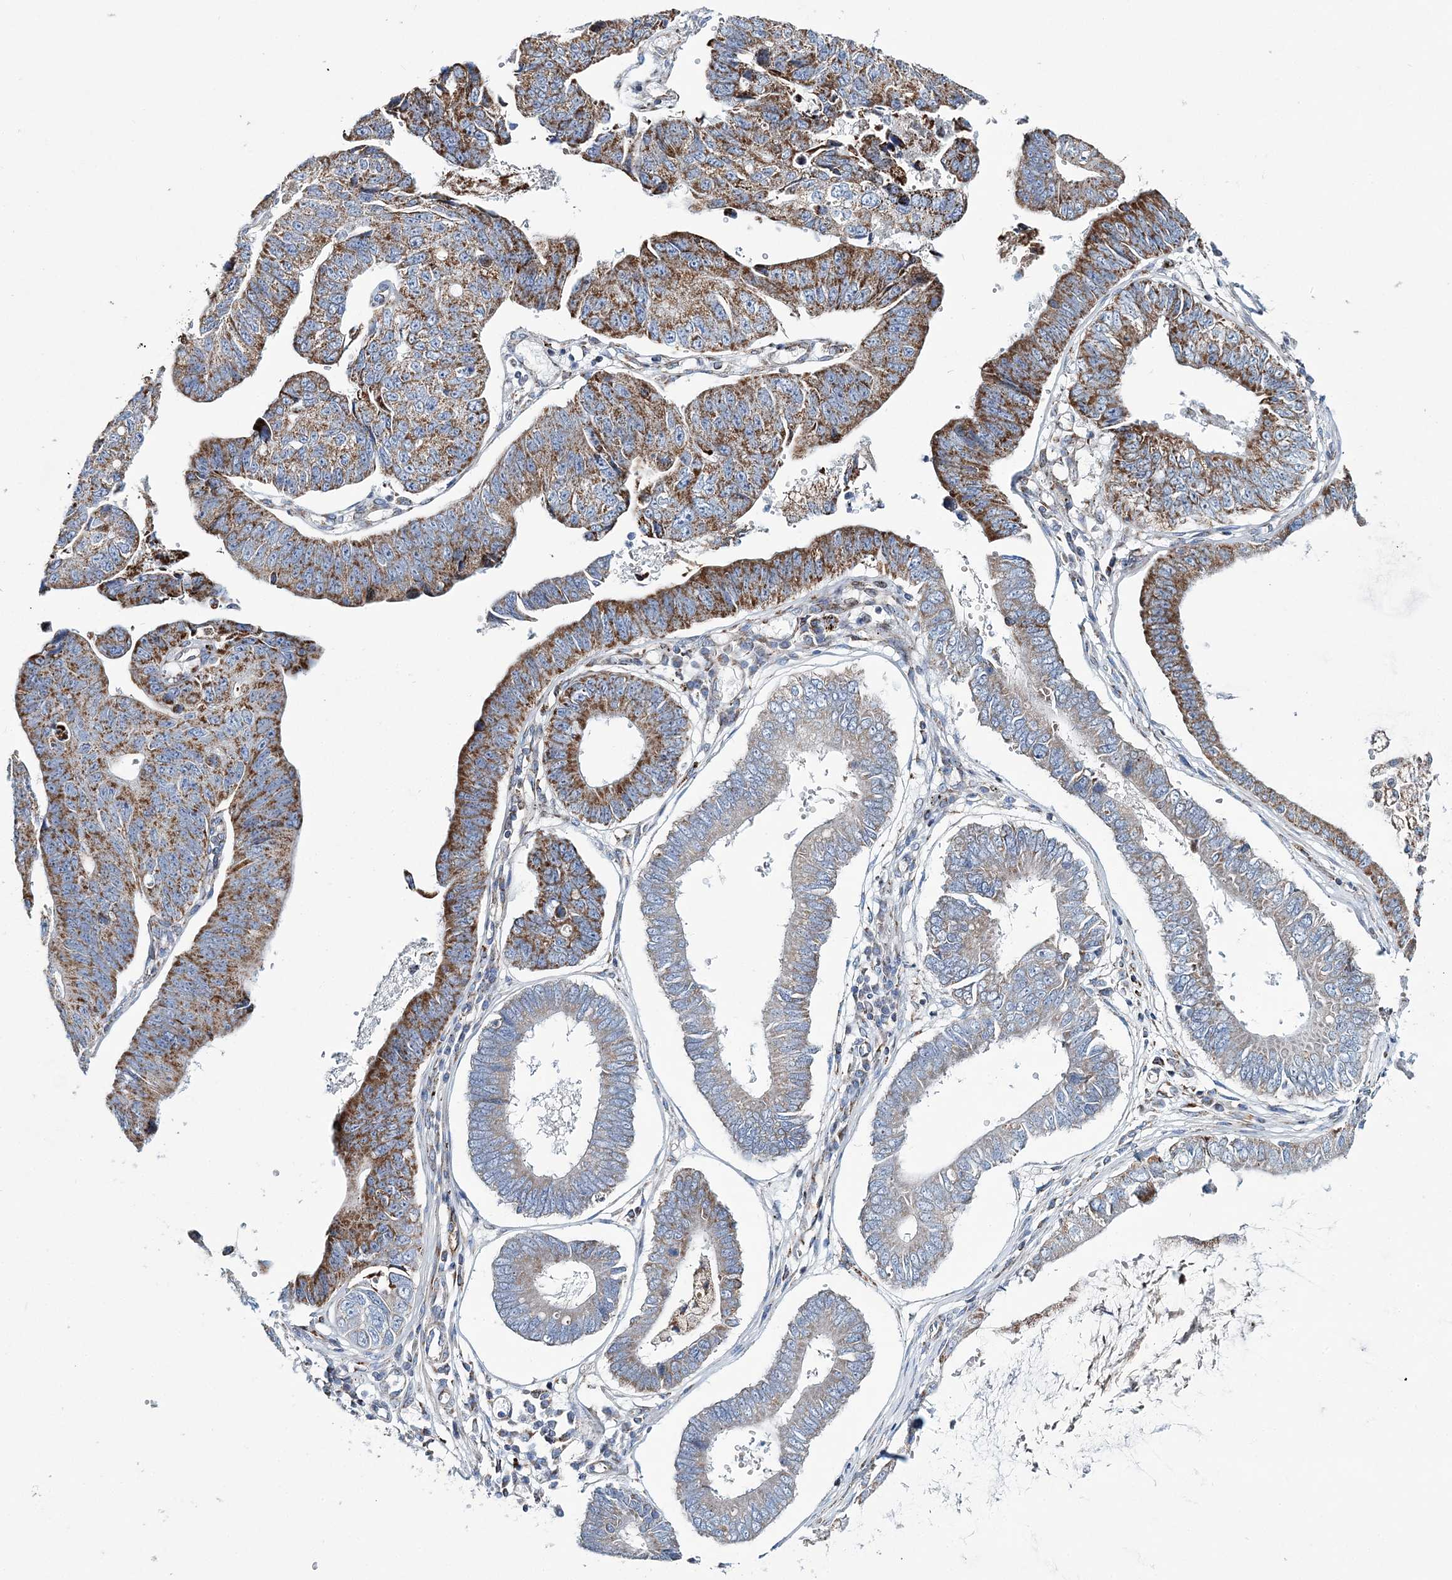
{"staining": {"intensity": "moderate", "quantity": ">75%", "location": "cytoplasmic/membranous"}, "tissue": "stomach cancer", "cell_type": "Tumor cells", "image_type": "cancer", "snomed": [{"axis": "morphology", "description": "Adenocarcinoma, NOS"}, {"axis": "topography", "description": "Stomach"}], "caption": "Immunohistochemistry (IHC) photomicrograph of neoplastic tissue: human adenocarcinoma (stomach) stained using immunohistochemistry exhibits medium levels of moderate protein expression localized specifically in the cytoplasmic/membranous of tumor cells, appearing as a cytoplasmic/membranous brown color.", "gene": "ARHGAP6", "patient": {"sex": "male", "age": 59}}